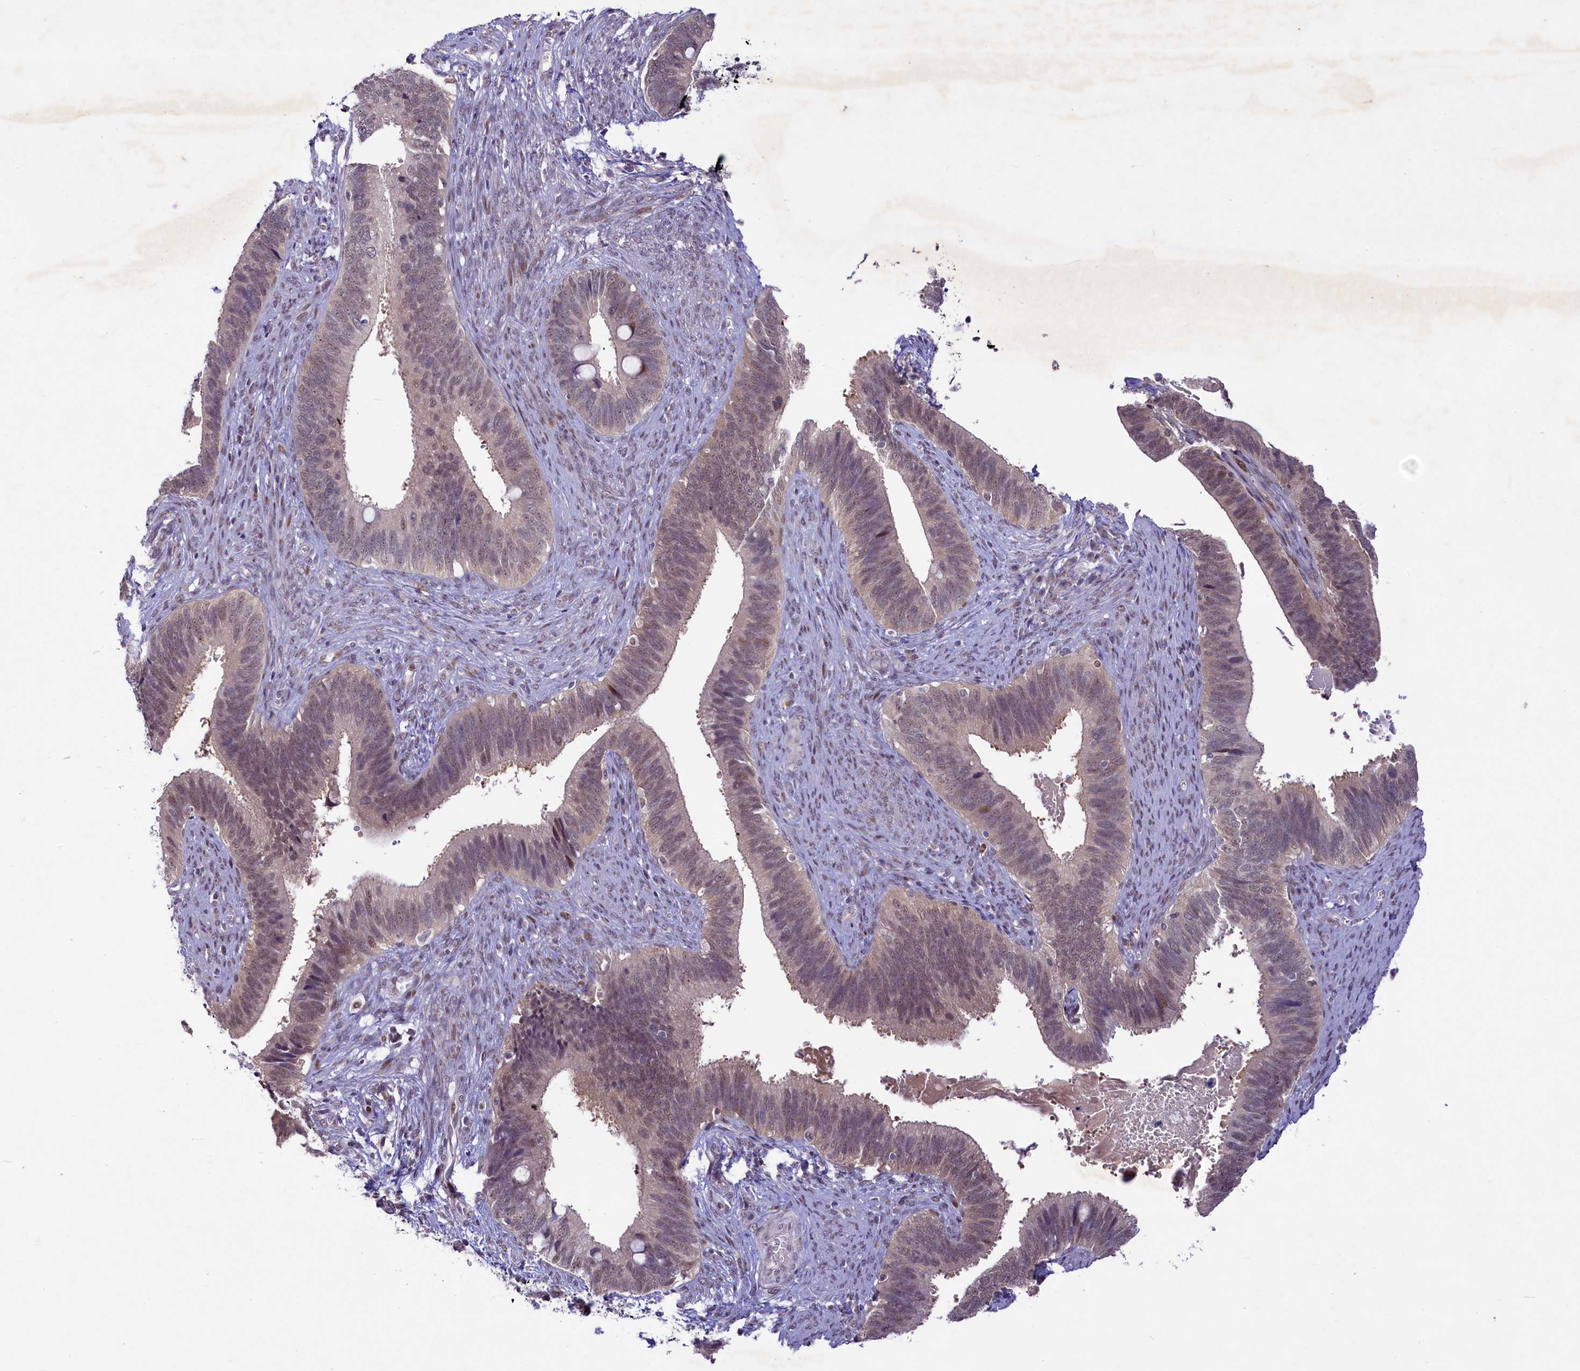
{"staining": {"intensity": "moderate", "quantity": "<25%", "location": "nuclear"}, "tissue": "cervical cancer", "cell_type": "Tumor cells", "image_type": "cancer", "snomed": [{"axis": "morphology", "description": "Adenocarcinoma, NOS"}, {"axis": "topography", "description": "Cervix"}], "caption": "Immunohistochemistry photomicrograph of neoplastic tissue: cervical adenocarcinoma stained using immunohistochemistry exhibits low levels of moderate protein expression localized specifically in the nuclear of tumor cells, appearing as a nuclear brown color.", "gene": "ANKS3", "patient": {"sex": "female", "age": 42}}